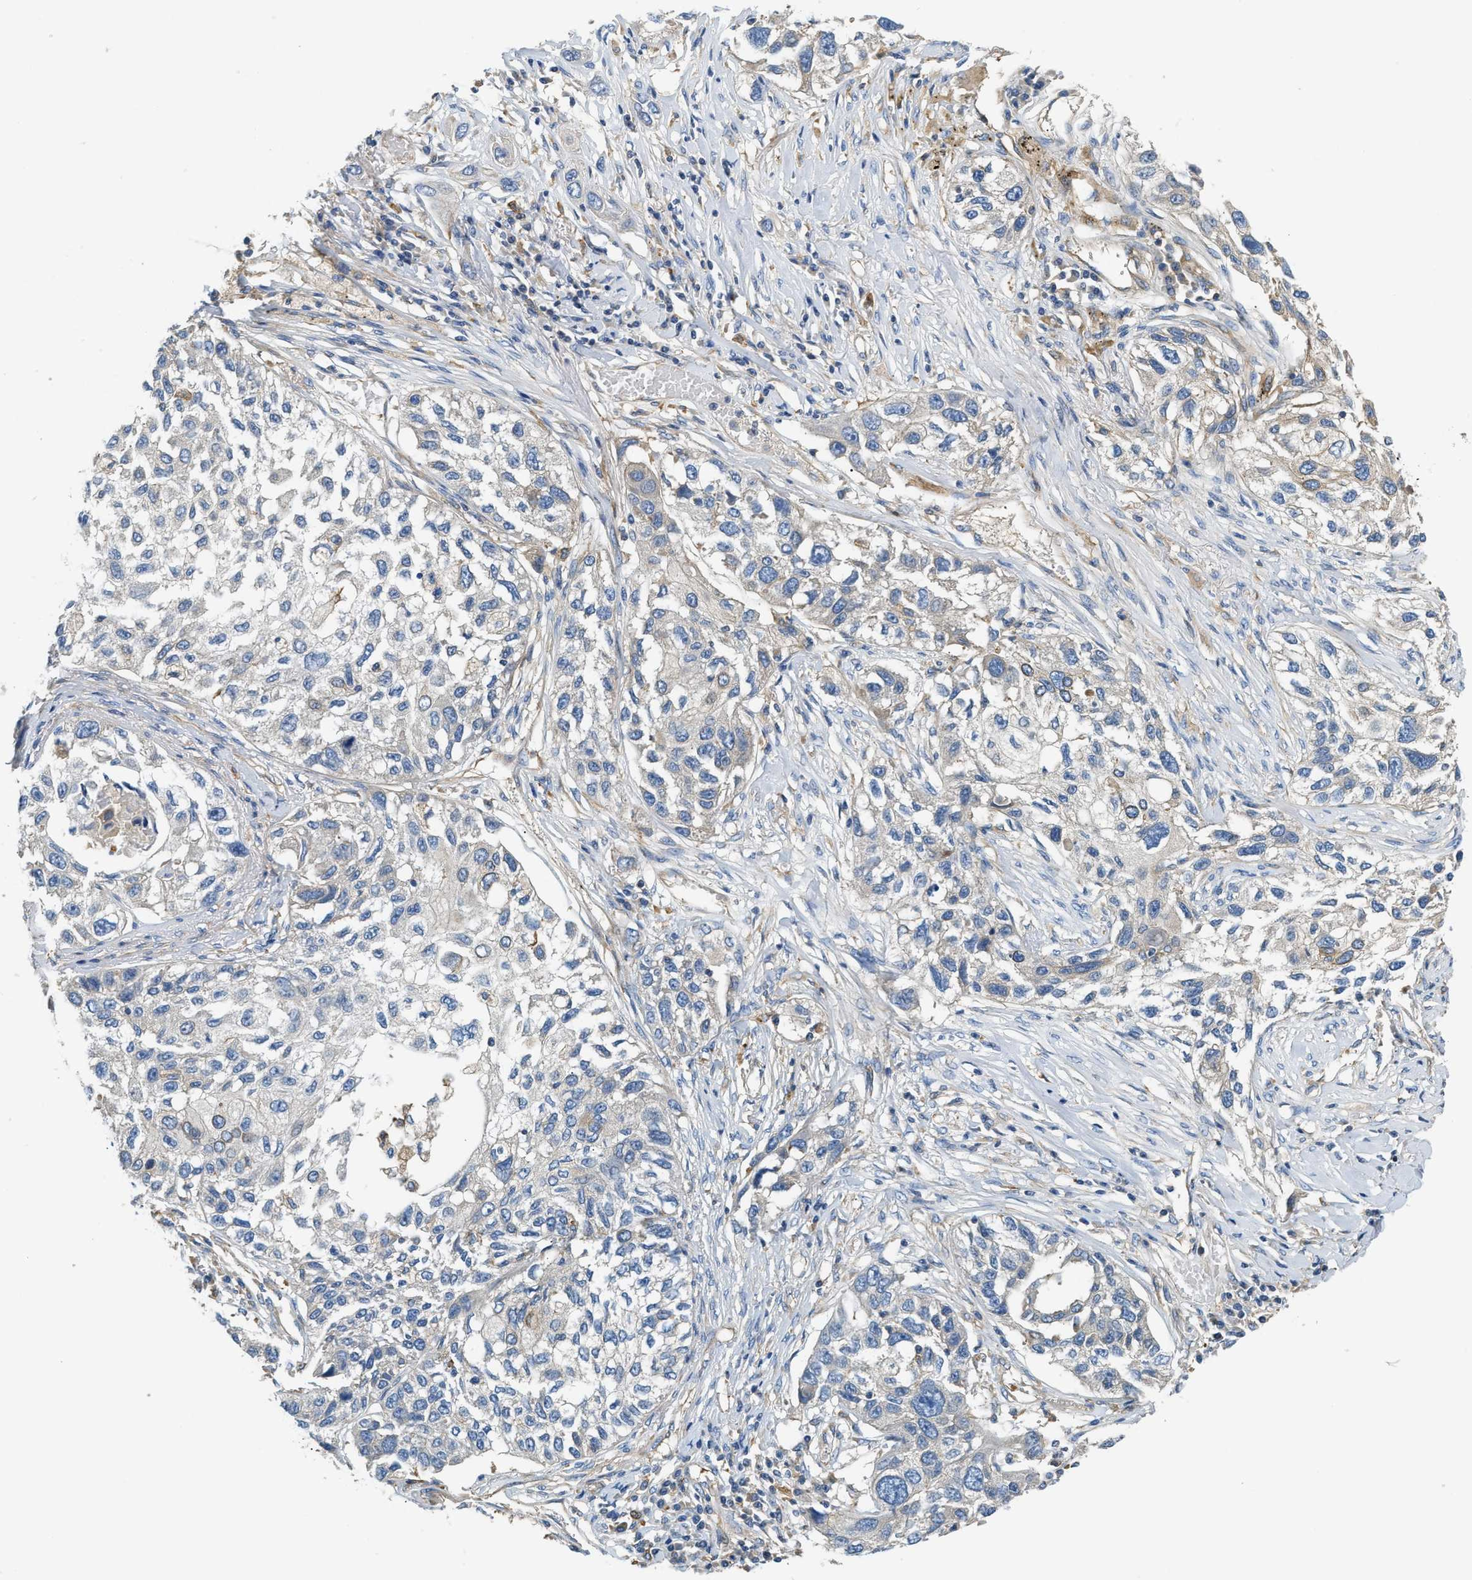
{"staining": {"intensity": "negative", "quantity": "none", "location": "none"}, "tissue": "lung cancer", "cell_type": "Tumor cells", "image_type": "cancer", "snomed": [{"axis": "morphology", "description": "Squamous cell carcinoma, NOS"}, {"axis": "topography", "description": "Lung"}], "caption": "DAB immunohistochemical staining of human lung cancer (squamous cell carcinoma) shows no significant positivity in tumor cells.", "gene": "NSUN7", "patient": {"sex": "male", "age": 71}}